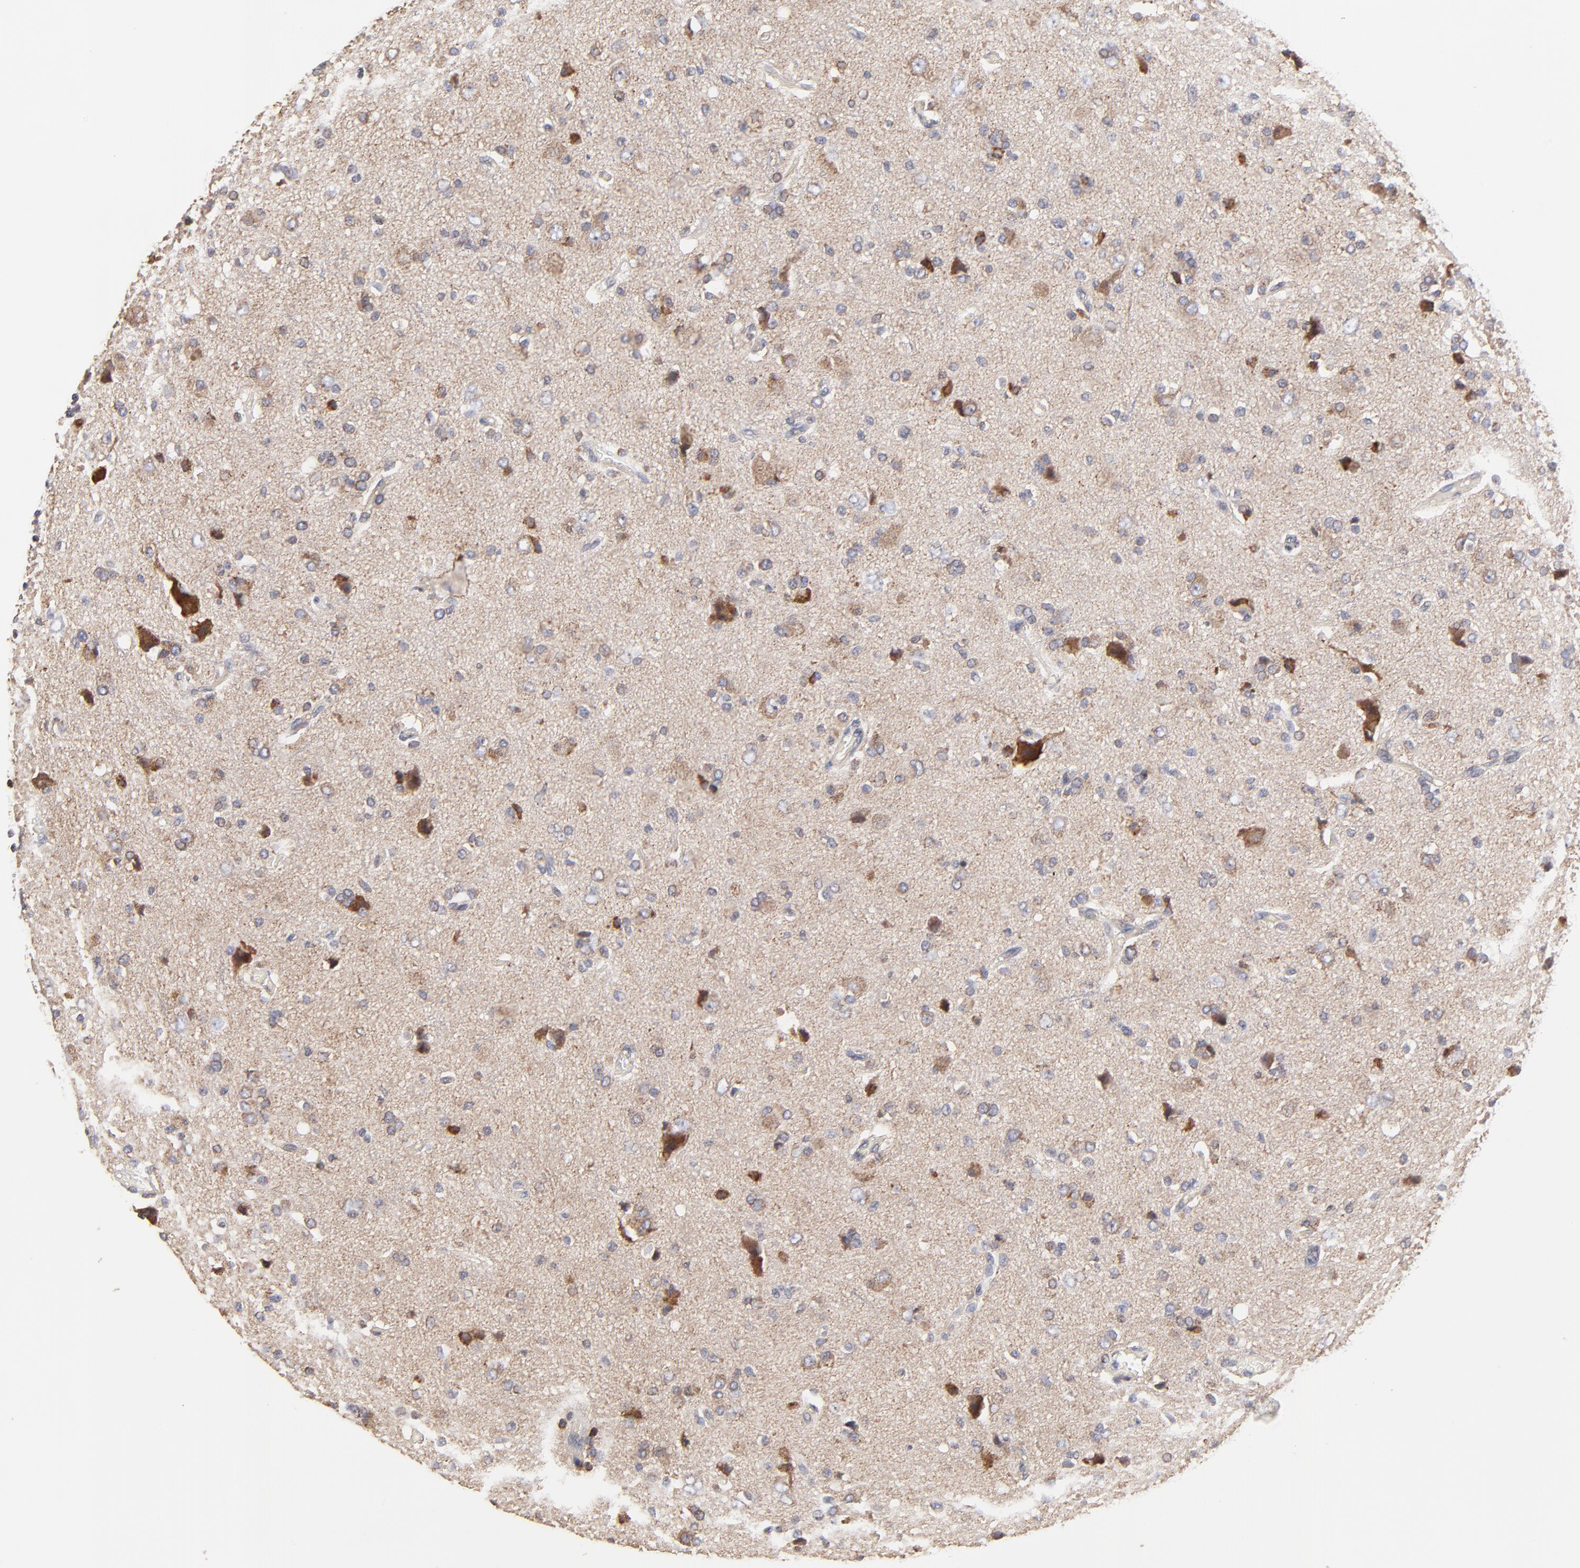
{"staining": {"intensity": "moderate", "quantity": "25%-75%", "location": "cytoplasmic/membranous"}, "tissue": "glioma", "cell_type": "Tumor cells", "image_type": "cancer", "snomed": [{"axis": "morphology", "description": "Glioma, malignant, High grade"}, {"axis": "topography", "description": "Brain"}], "caption": "DAB (3,3'-diaminobenzidine) immunohistochemical staining of human glioma reveals moderate cytoplasmic/membranous protein positivity in about 25%-75% of tumor cells. The protein of interest is shown in brown color, while the nuclei are stained blue.", "gene": "ZNF550", "patient": {"sex": "male", "age": 47}}